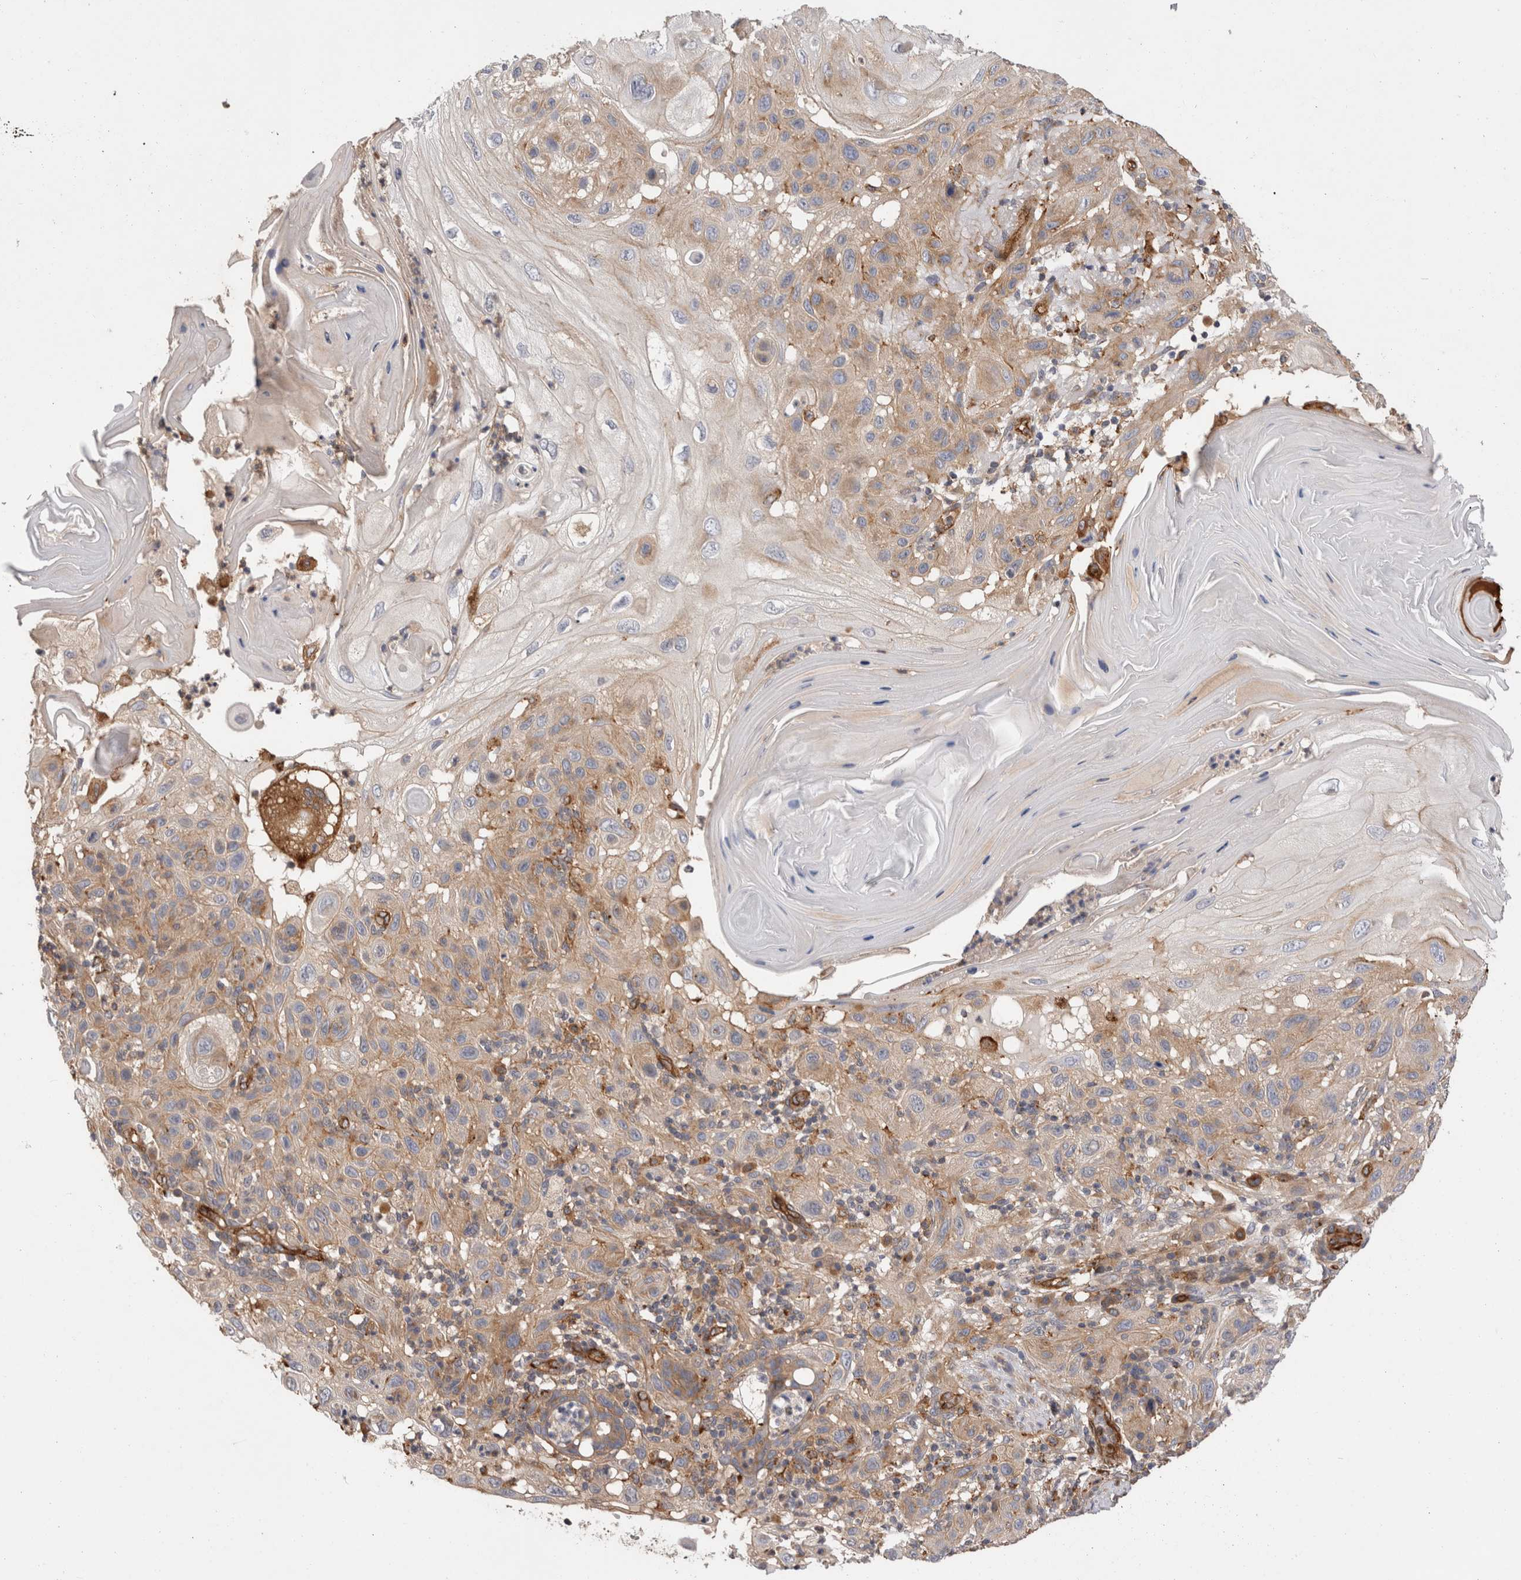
{"staining": {"intensity": "moderate", "quantity": ">75%", "location": "cytoplasmic/membranous"}, "tissue": "skin cancer", "cell_type": "Tumor cells", "image_type": "cancer", "snomed": [{"axis": "morphology", "description": "Normal tissue, NOS"}, {"axis": "morphology", "description": "Squamous cell carcinoma, NOS"}, {"axis": "topography", "description": "Skin"}], "caption": "Protein expression by immunohistochemistry shows moderate cytoplasmic/membranous staining in about >75% of tumor cells in skin squamous cell carcinoma.", "gene": "BNIP2", "patient": {"sex": "female", "age": 96}}